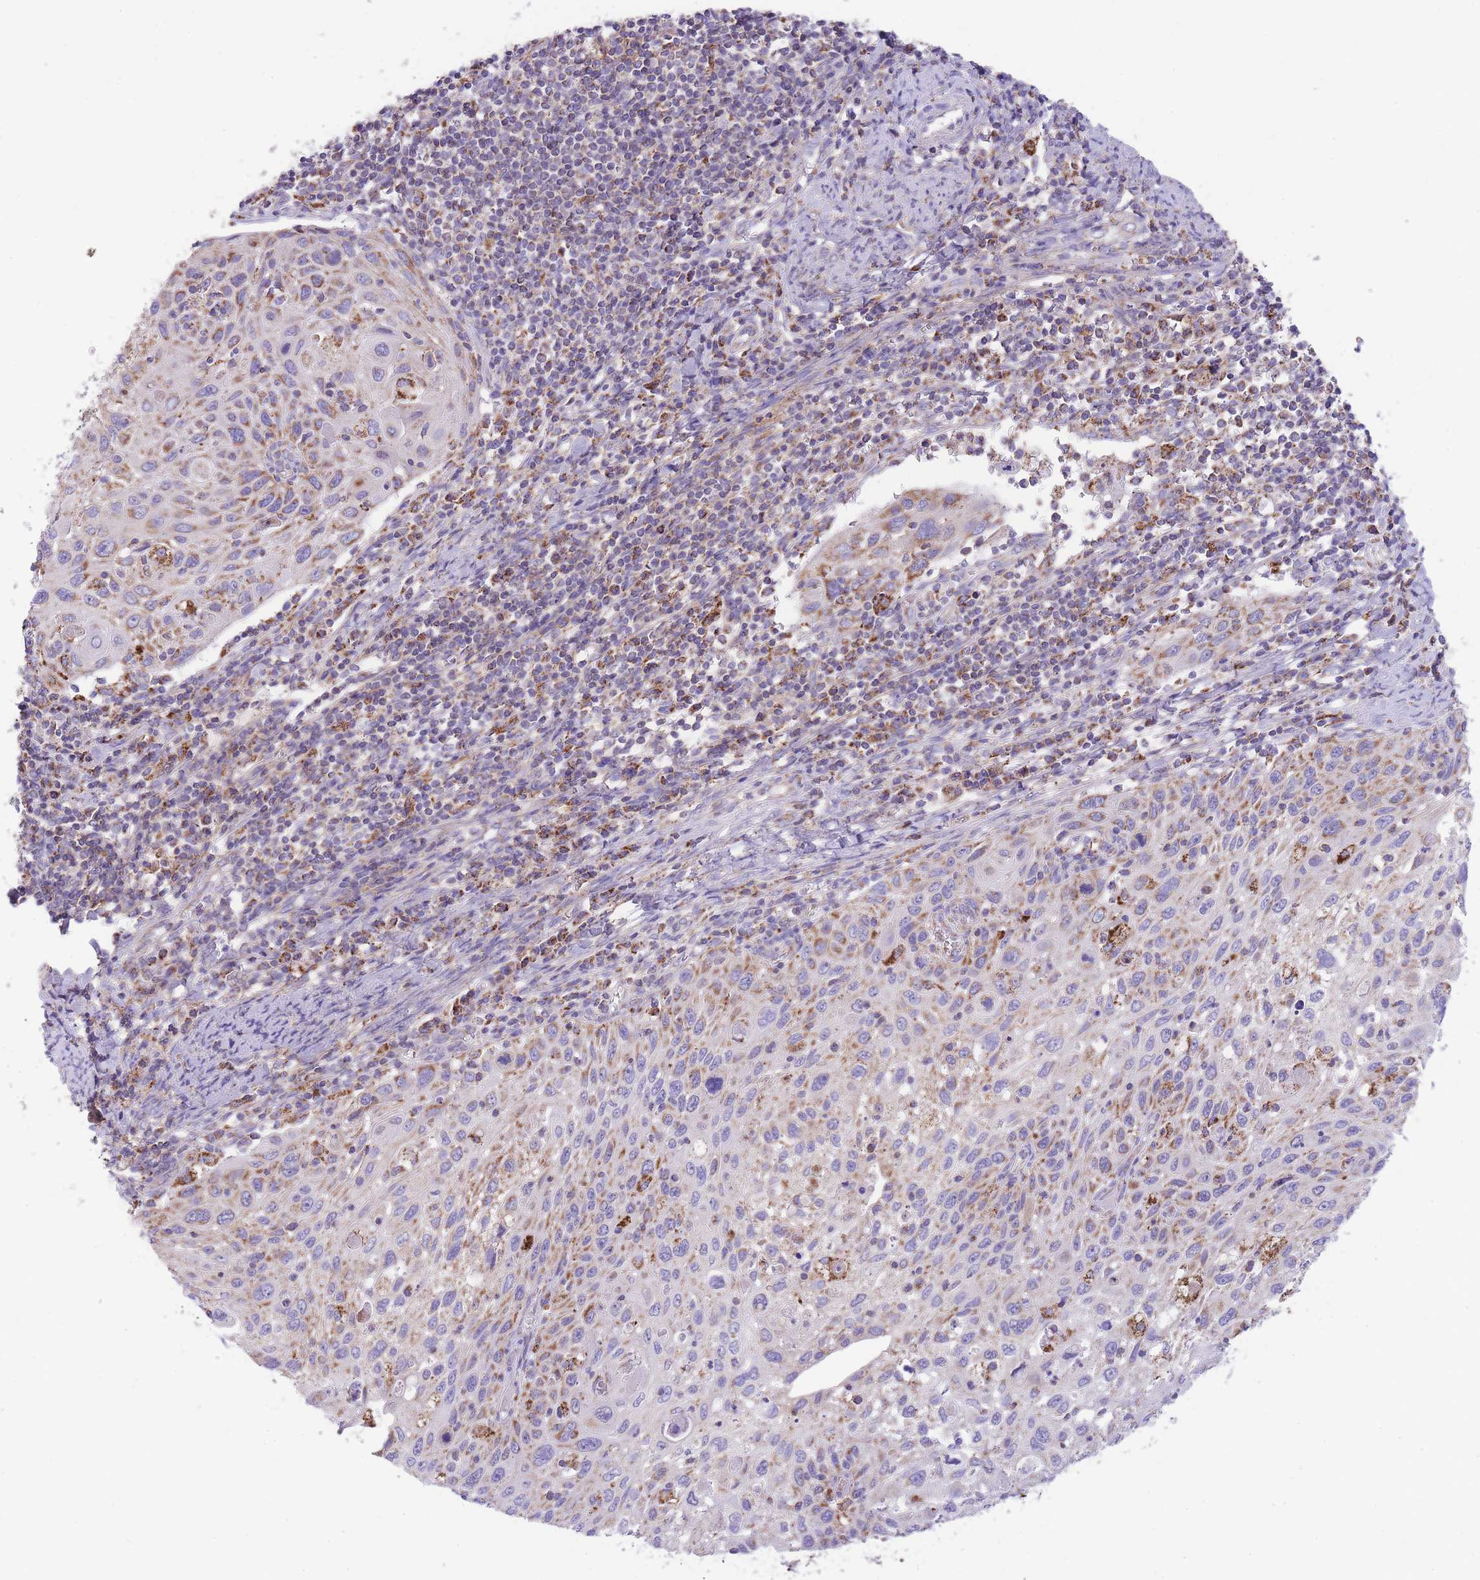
{"staining": {"intensity": "moderate", "quantity": "25%-75%", "location": "cytoplasmic/membranous"}, "tissue": "cervical cancer", "cell_type": "Tumor cells", "image_type": "cancer", "snomed": [{"axis": "morphology", "description": "Squamous cell carcinoma, NOS"}, {"axis": "topography", "description": "Cervix"}], "caption": "A histopathology image of human cervical cancer (squamous cell carcinoma) stained for a protein displays moderate cytoplasmic/membranous brown staining in tumor cells.", "gene": "ST3GAL3", "patient": {"sex": "female", "age": 70}}